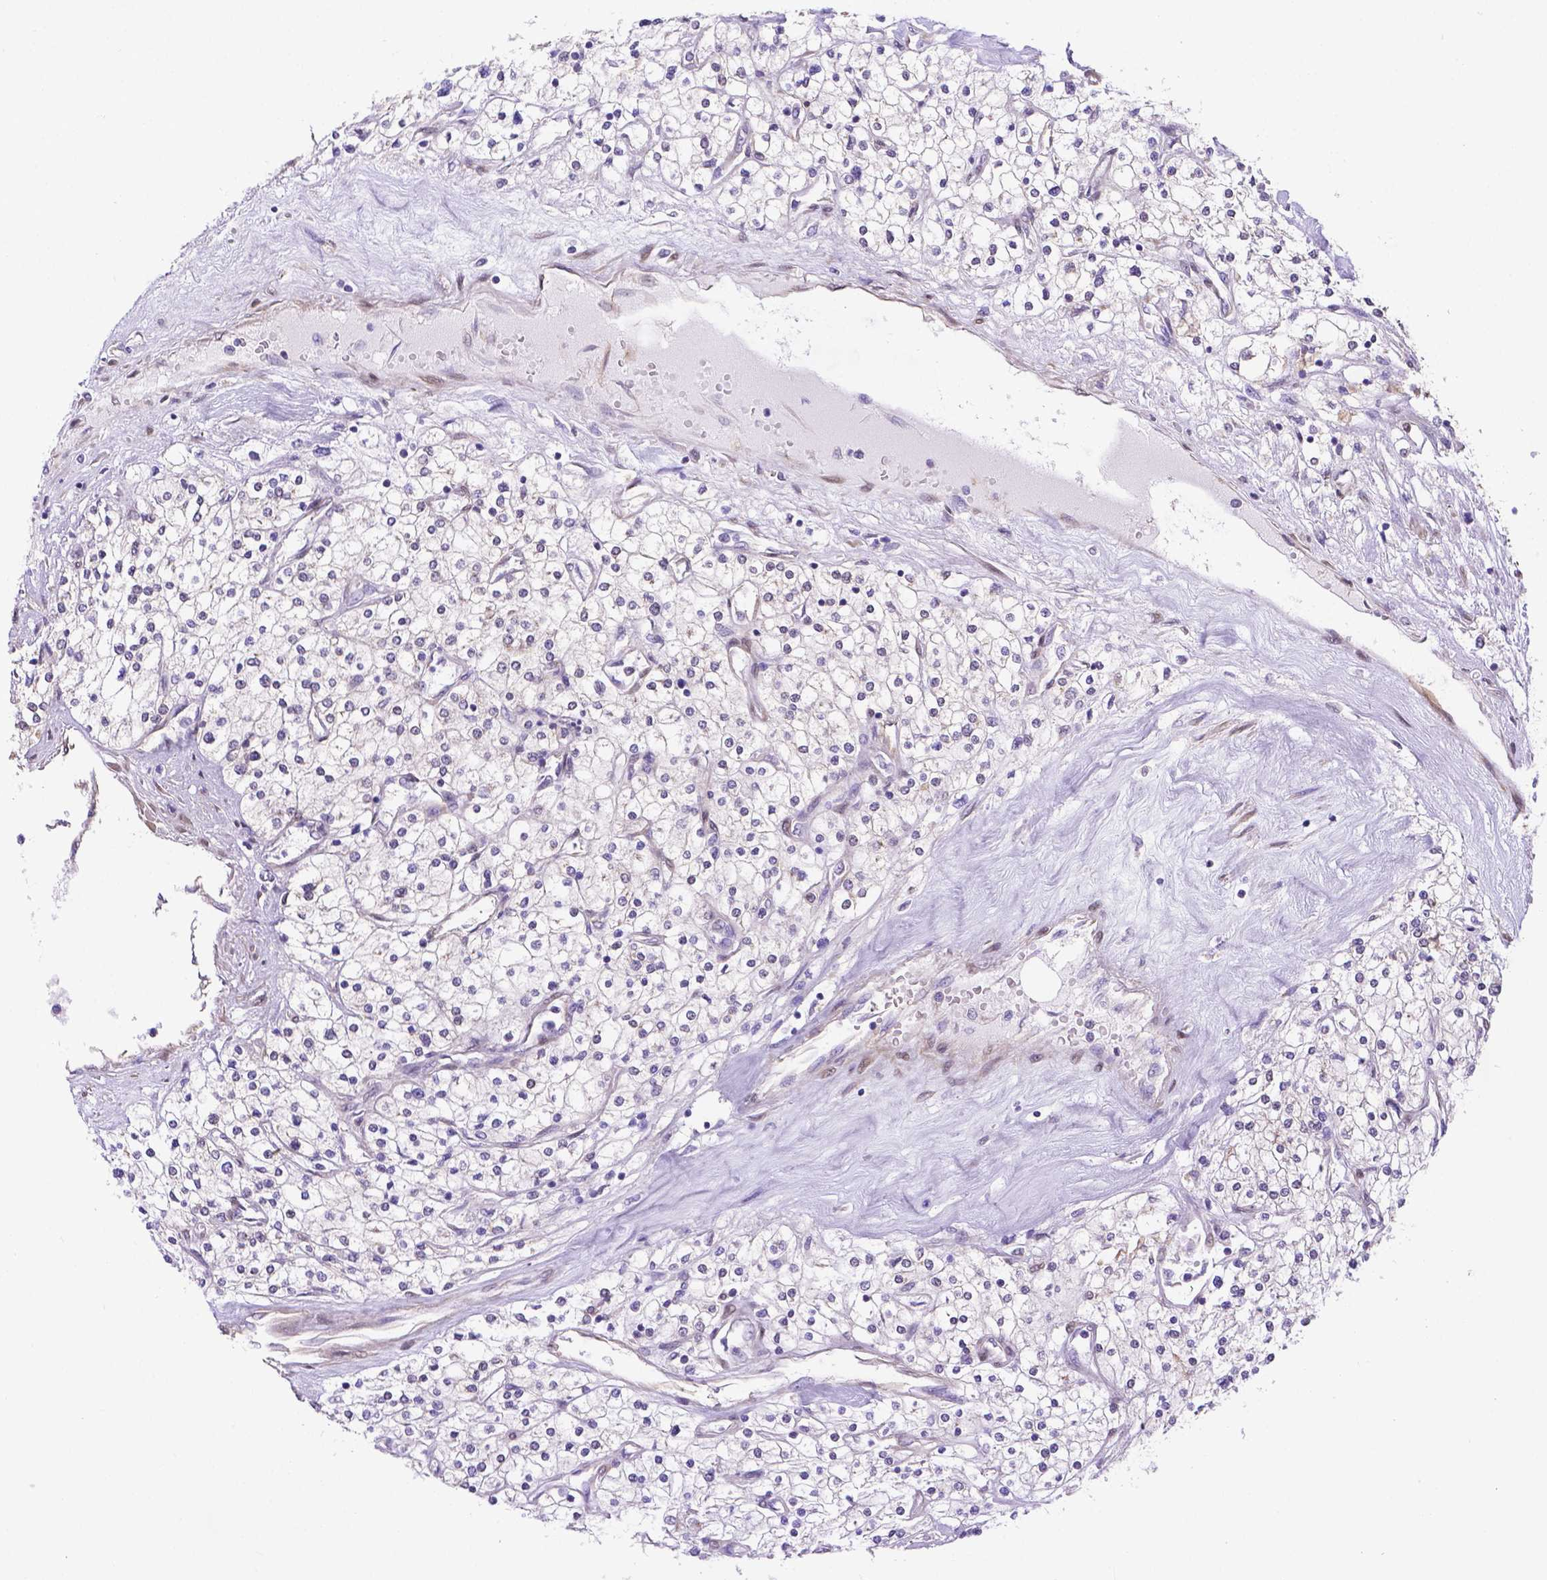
{"staining": {"intensity": "negative", "quantity": "none", "location": "none"}, "tissue": "renal cancer", "cell_type": "Tumor cells", "image_type": "cancer", "snomed": [{"axis": "morphology", "description": "Adenocarcinoma, NOS"}, {"axis": "topography", "description": "Kidney"}], "caption": "Immunohistochemical staining of adenocarcinoma (renal) exhibits no significant expression in tumor cells. (Stains: DAB immunohistochemistry with hematoxylin counter stain, Microscopy: brightfield microscopy at high magnification).", "gene": "YAP1", "patient": {"sex": "male", "age": 80}}